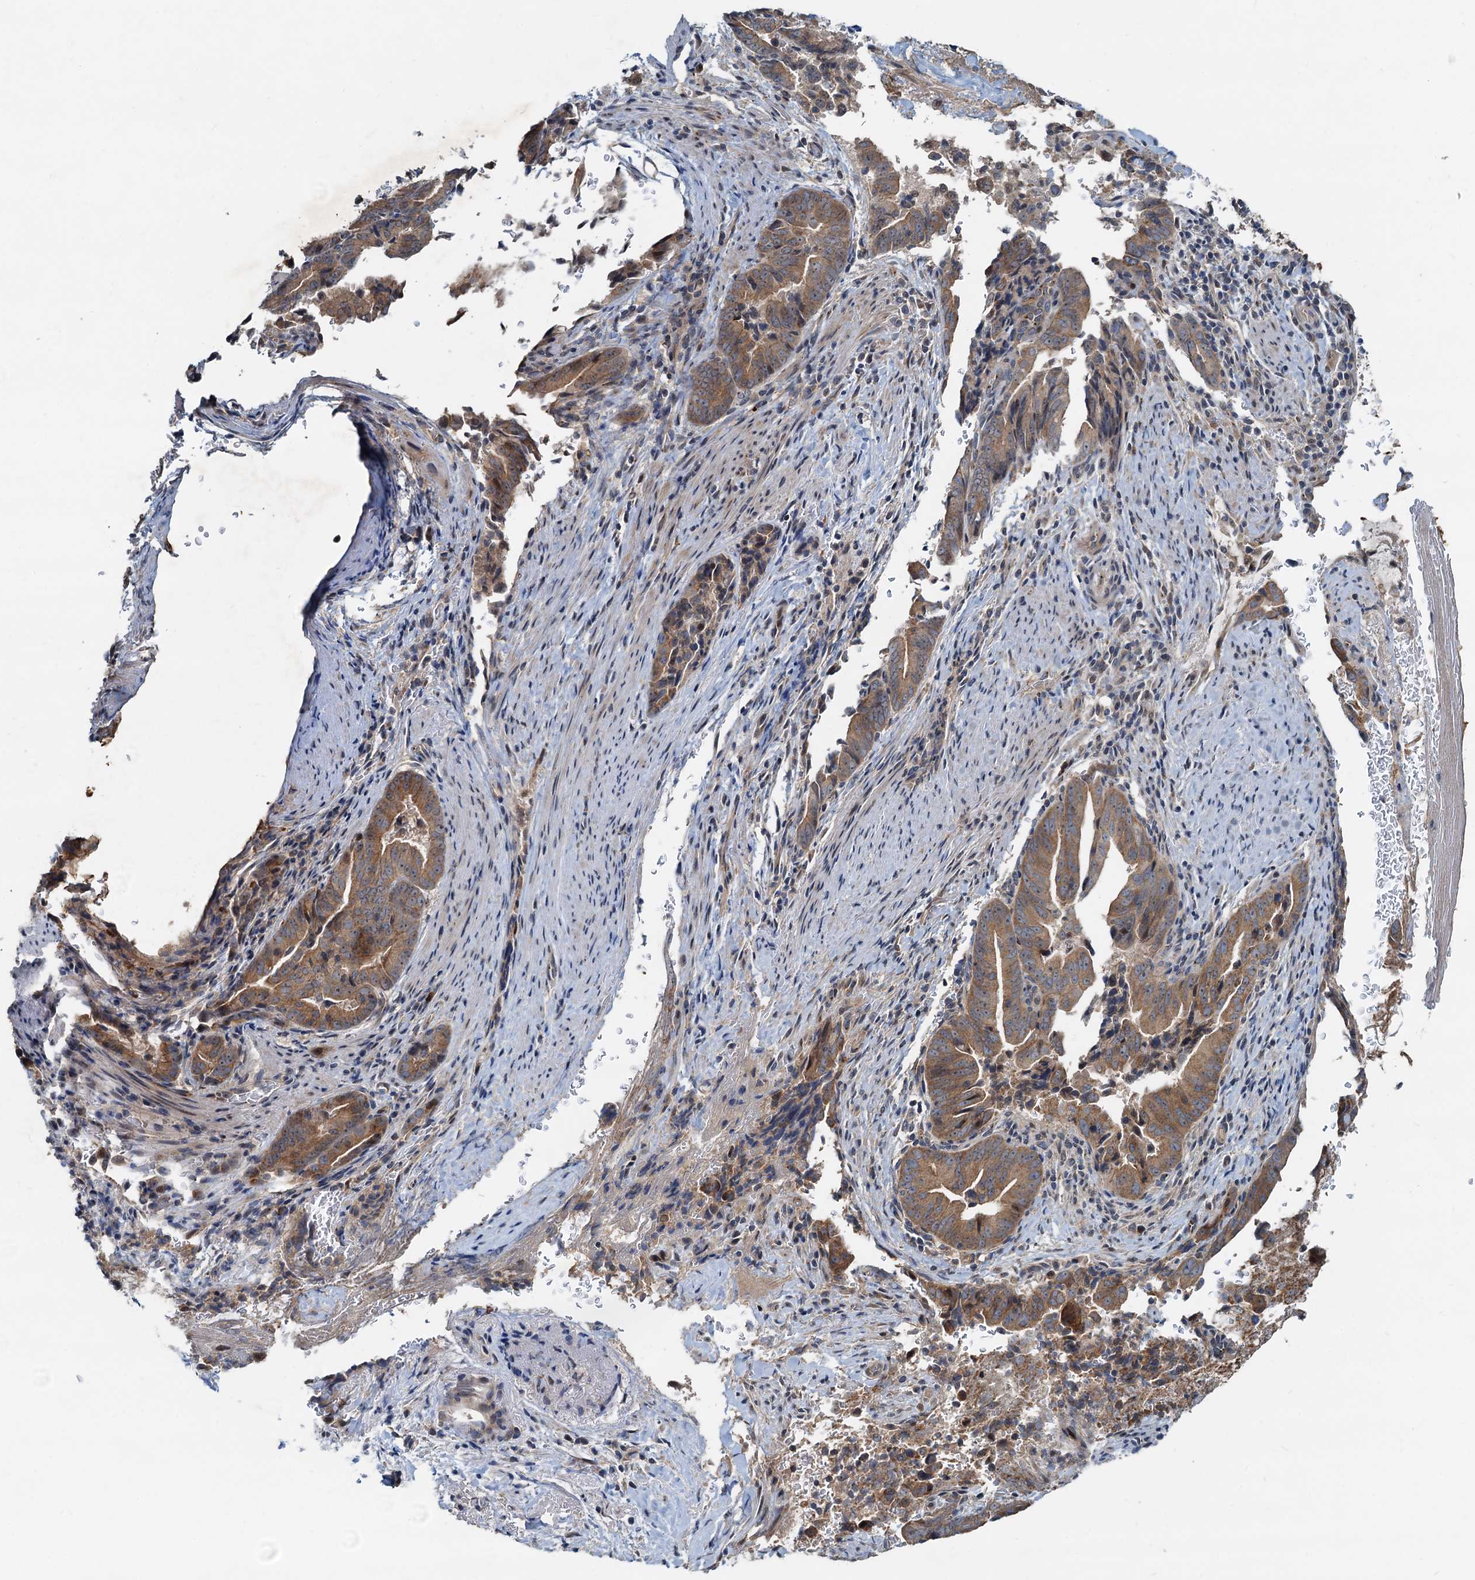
{"staining": {"intensity": "moderate", "quantity": ">75%", "location": "cytoplasmic/membranous"}, "tissue": "pancreatic cancer", "cell_type": "Tumor cells", "image_type": "cancer", "snomed": [{"axis": "morphology", "description": "Adenocarcinoma, NOS"}, {"axis": "topography", "description": "Pancreas"}], "caption": "Immunohistochemistry photomicrograph of human pancreatic cancer stained for a protein (brown), which exhibits medium levels of moderate cytoplasmic/membranous positivity in approximately >75% of tumor cells.", "gene": "CEP68", "patient": {"sex": "female", "age": 63}}